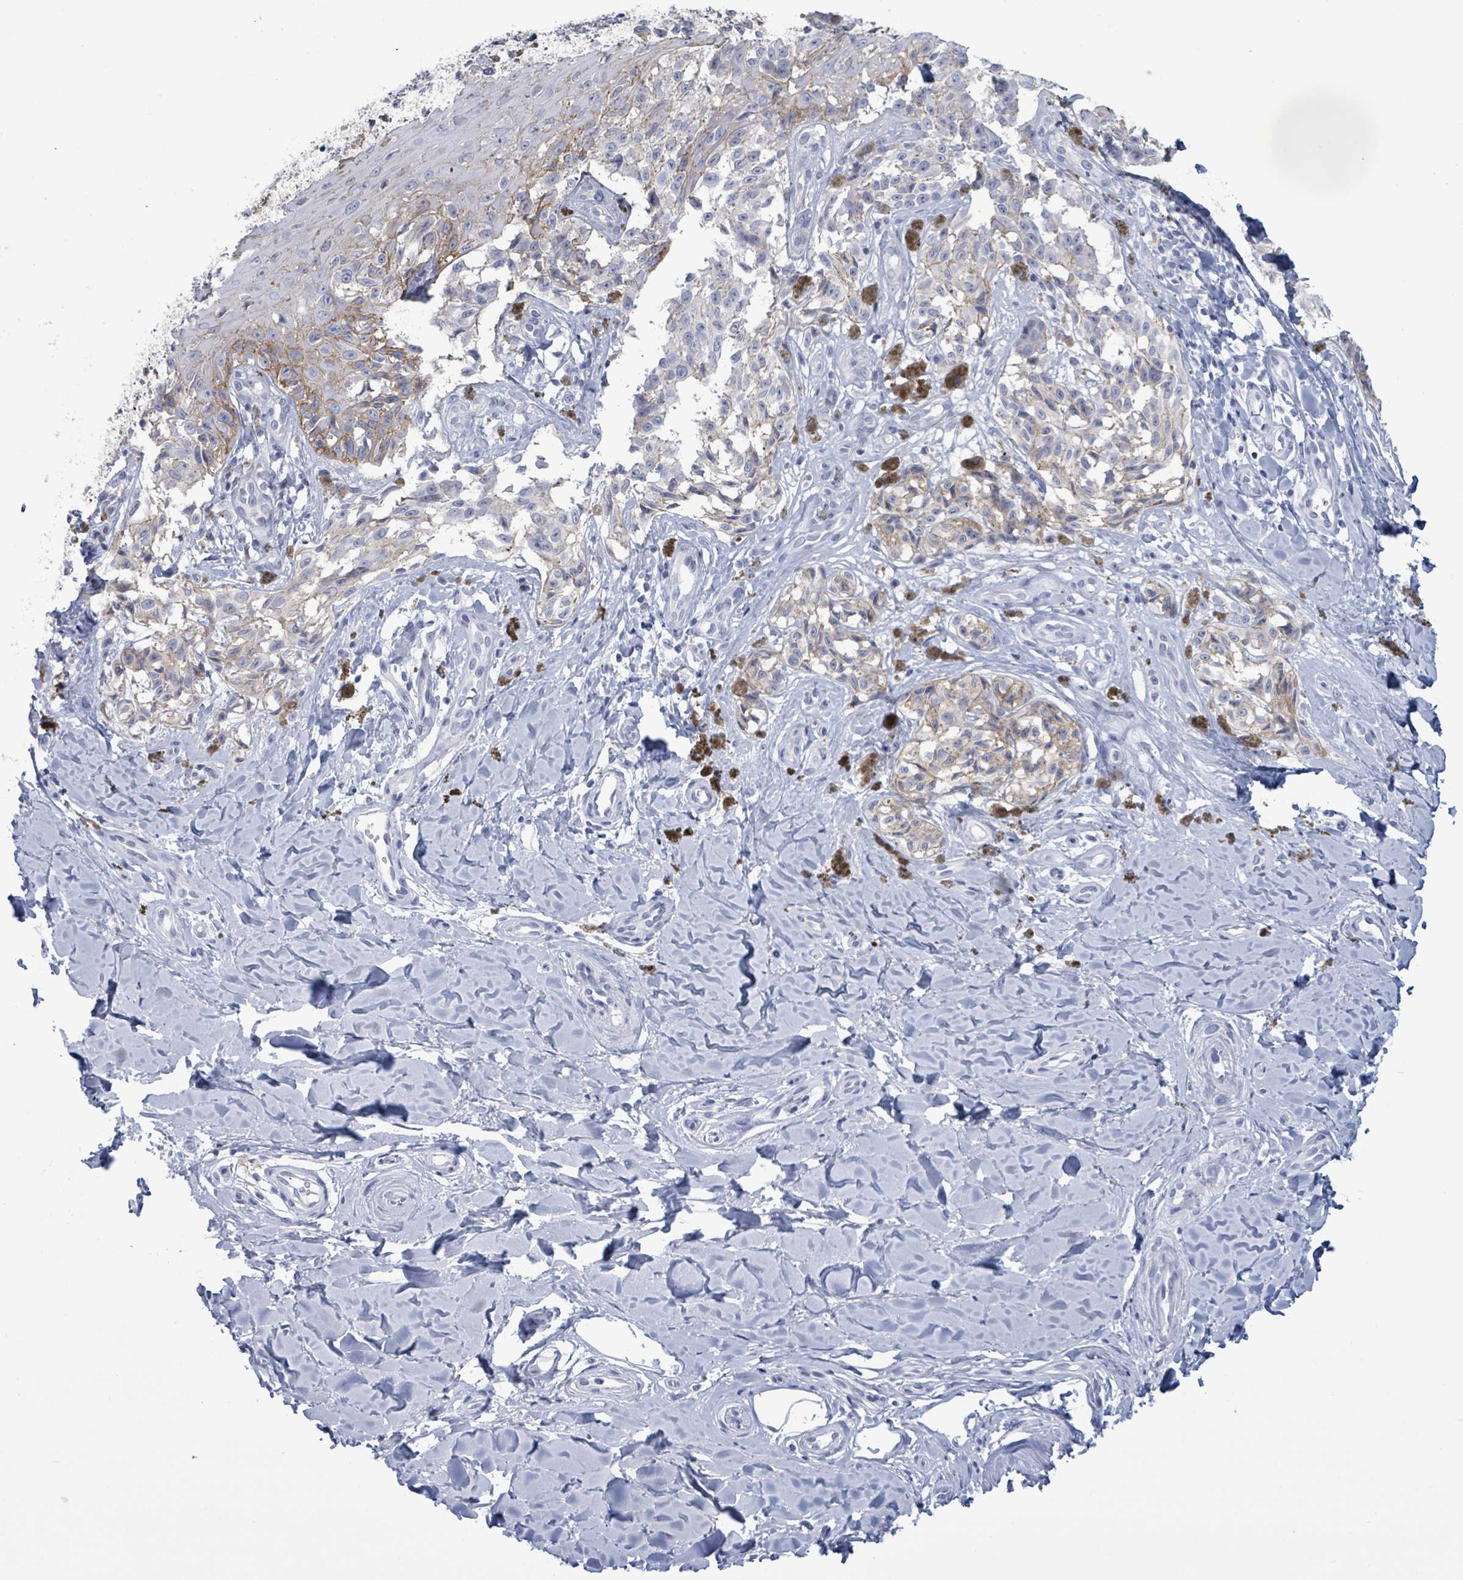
{"staining": {"intensity": "weak", "quantity": "<25%", "location": "cytoplasmic/membranous"}, "tissue": "melanoma", "cell_type": "Tumor cells", "image_type": "cancer", "snomed": [{"axis": "morphology", "description": "Malignant melanoma, NOS"}, {"axis": "topography", "description": "Skin"}], "caption": "A photomicrograph of human malignant melanoma is negative for staining in tumor cells. The staining is performed using DAB brown chromogen with nuclei counter-stained in using hematoxylin.", "gene": "BSG", "patient": {"sex": "female", "age": 65}}